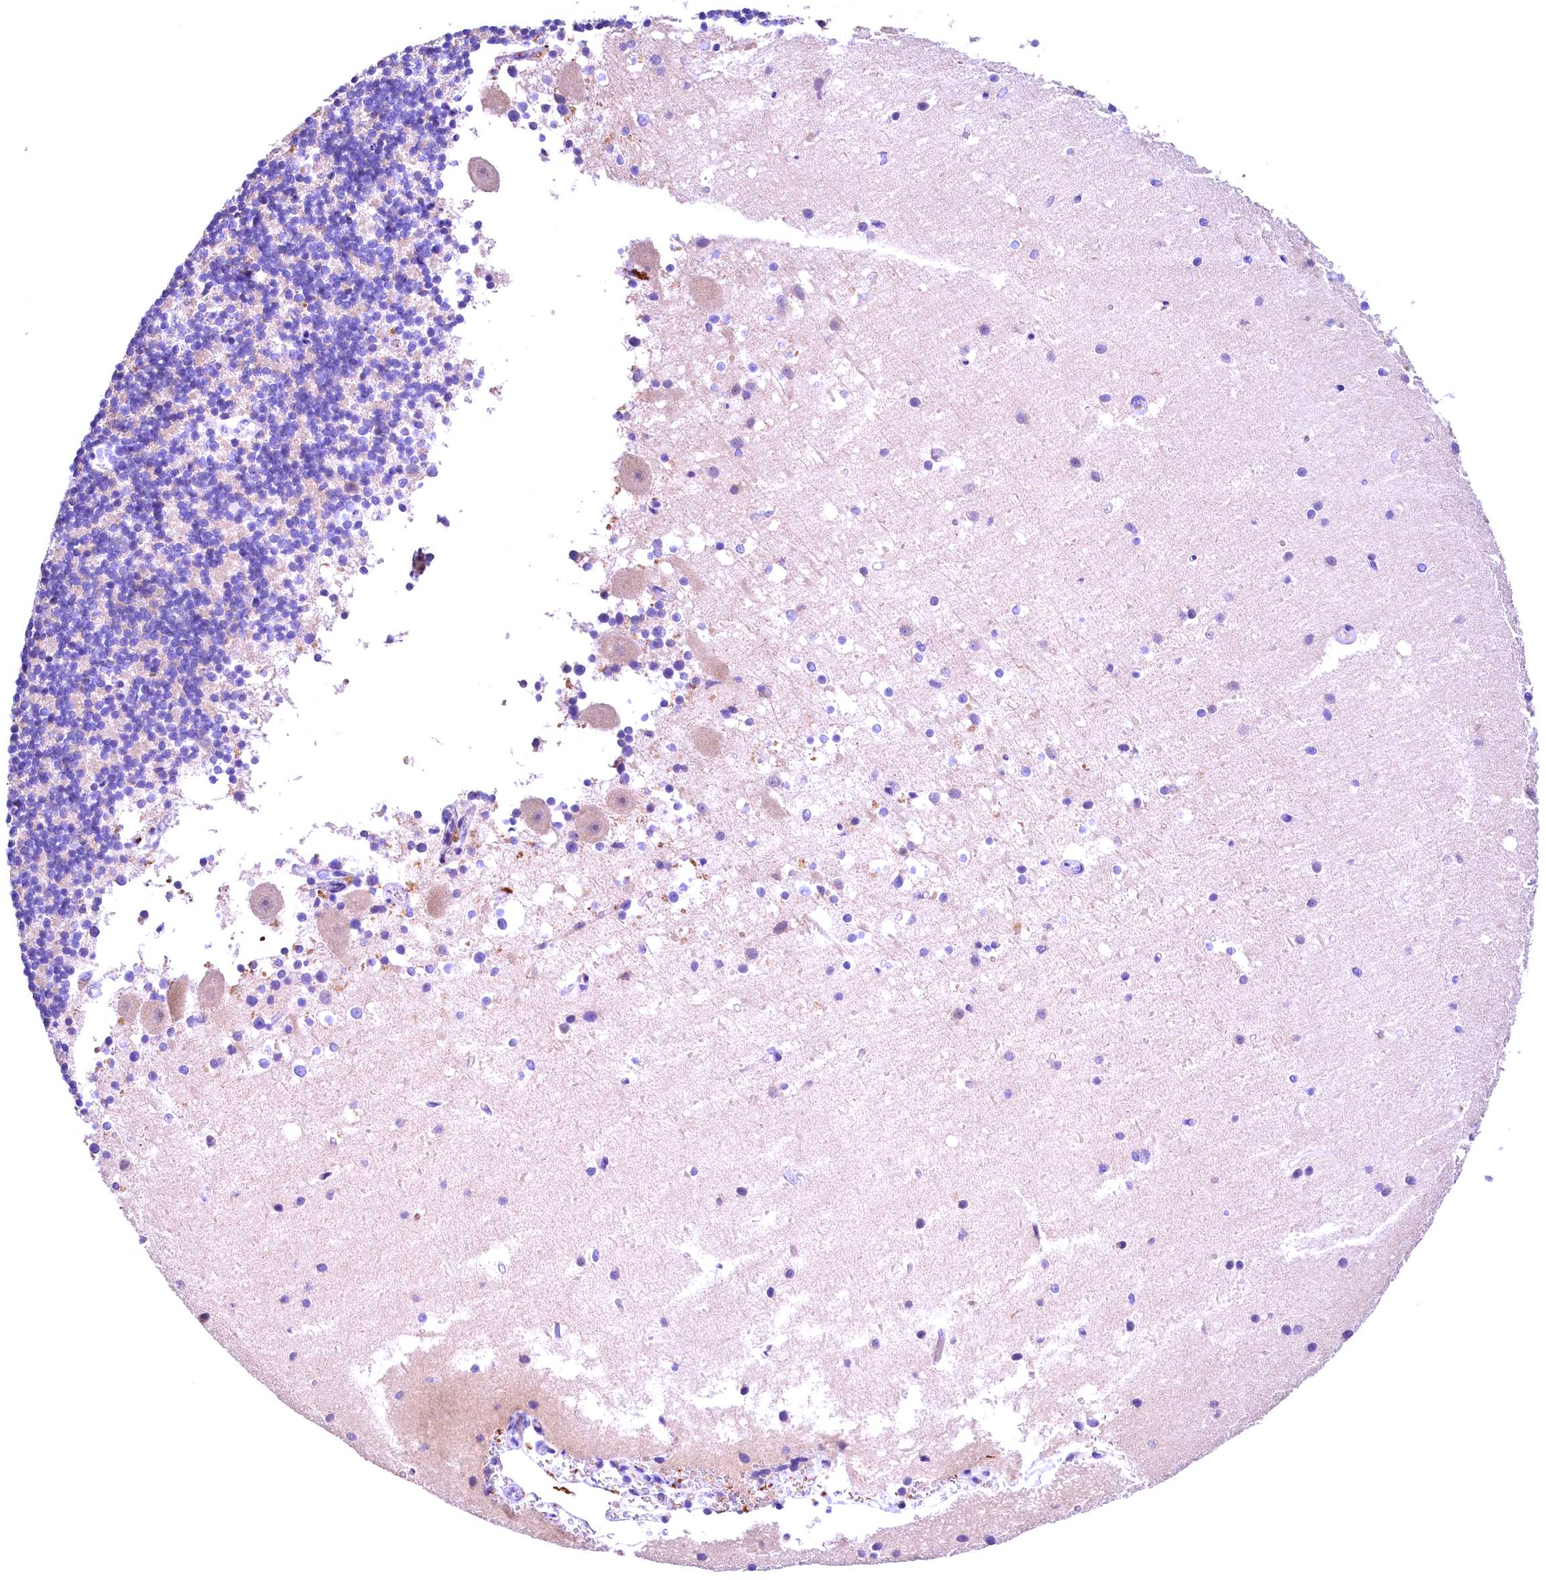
{"staining": {"intensity": "negative", "quantity": "none", "location": "none"}, "tissue": "cerebellum", "cell_type": "Cells in granular layer", "image_type": "normal", "snomed": [{"axis": "morphology", "description": "Normal tissue, NOS"}, {"axis": "topography", "description": "Cerebellum"}], "caption": "This is an immunohistochemistry image of unremarkable human cerebellum. There is no staining in cells in granular layer.", "gene": "PHAF1", "patient": {"sex": "male", "age": 54}}